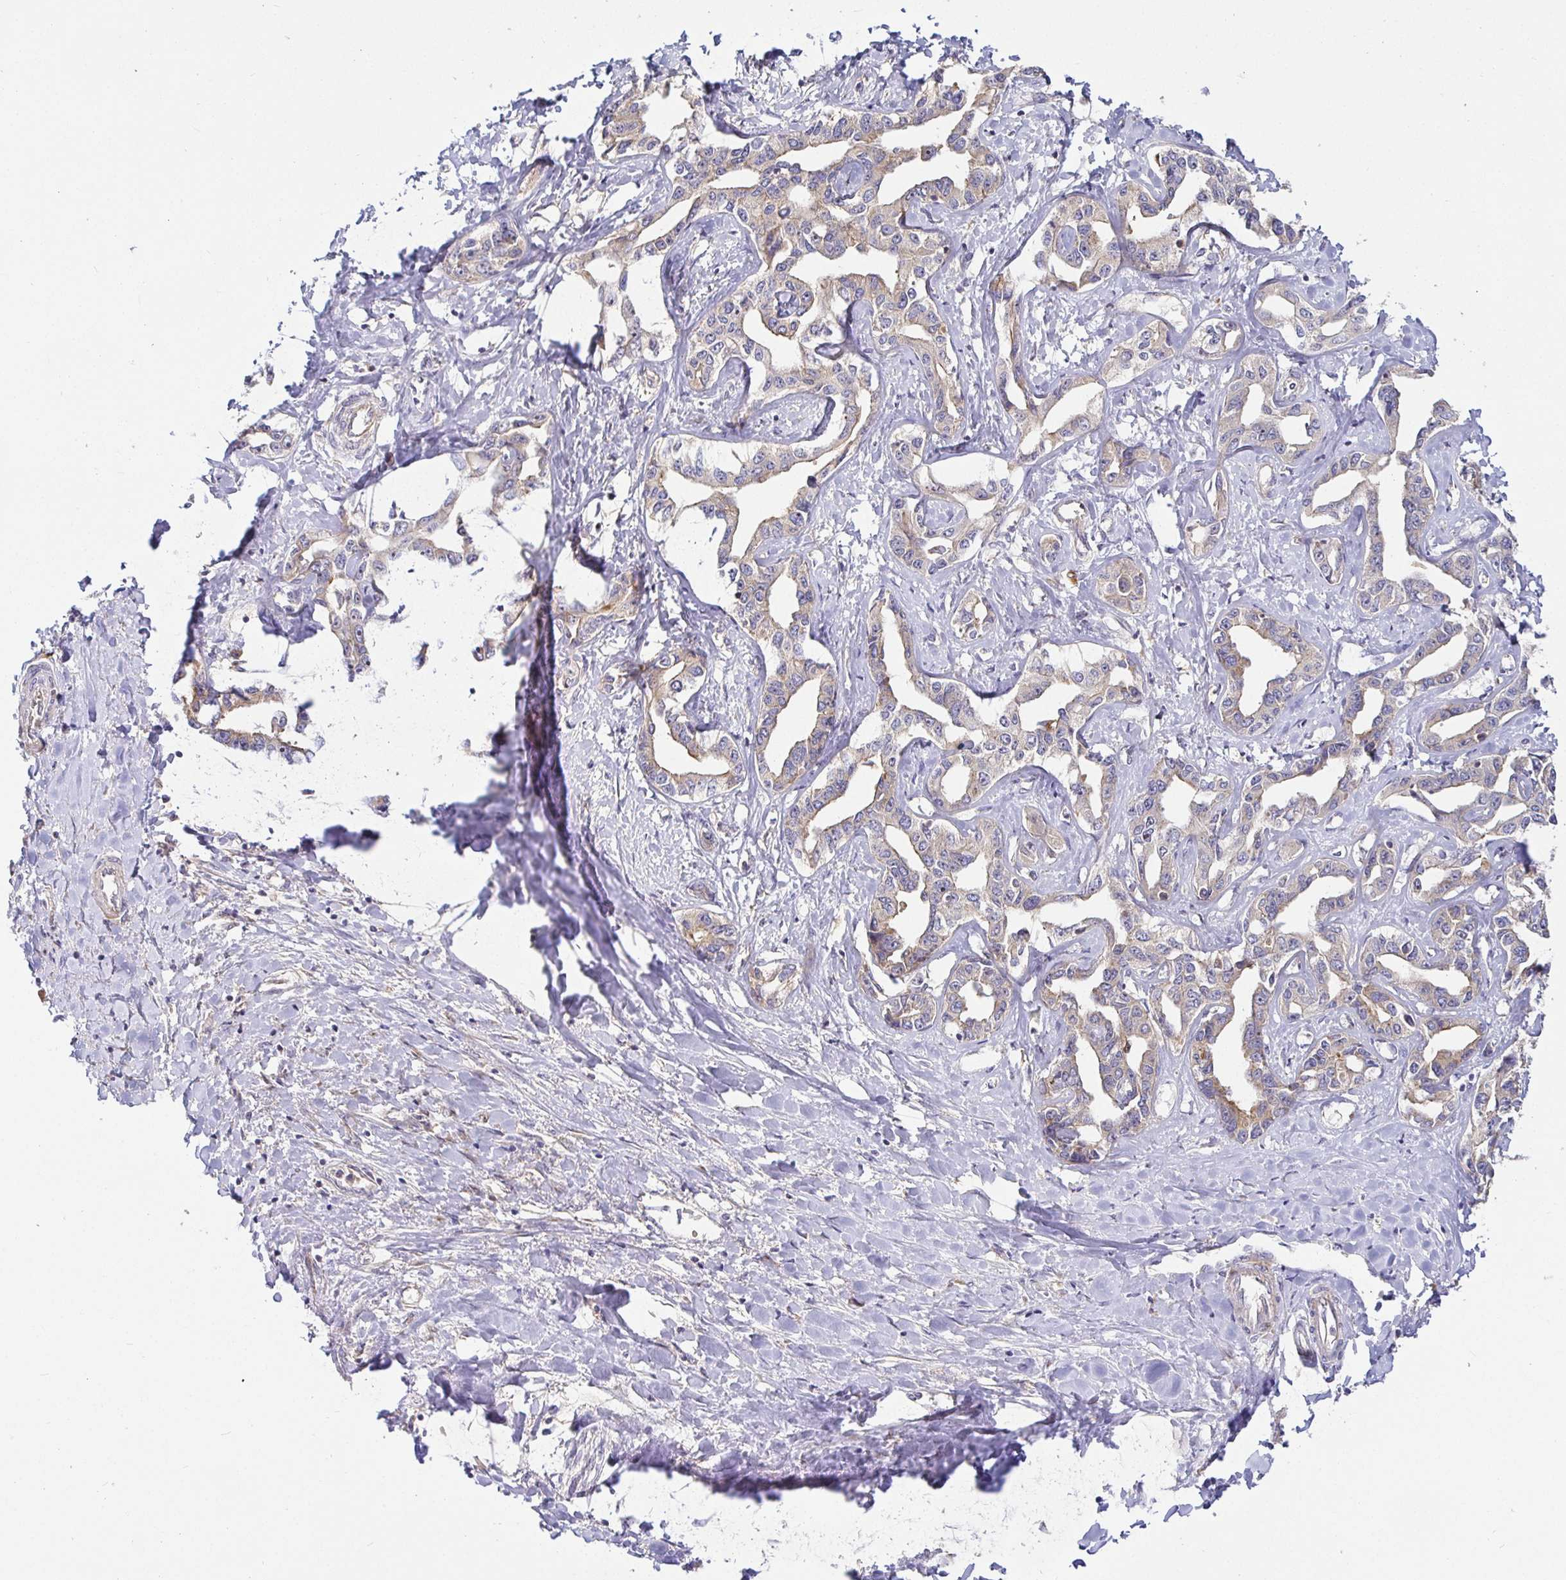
{"staining": {"intensity": "weak", "quantity": "<25%", "location": "cytoplasmic/membranous"}, "tissue": "liver cancer", "cell_type": "Tumor cells", "image_type": "cancer", "snomed": [{"axis": "morphology", "description": "Cholangiocarcinoma"}, {"axis": "topography", "description": "Liver"}], "caption": "Image shows no protein expression in tumor cells of liver cholangiocarcinoma tissue.", "gene": "SNX8", "patient": {"sex": "male", "age": 59}}